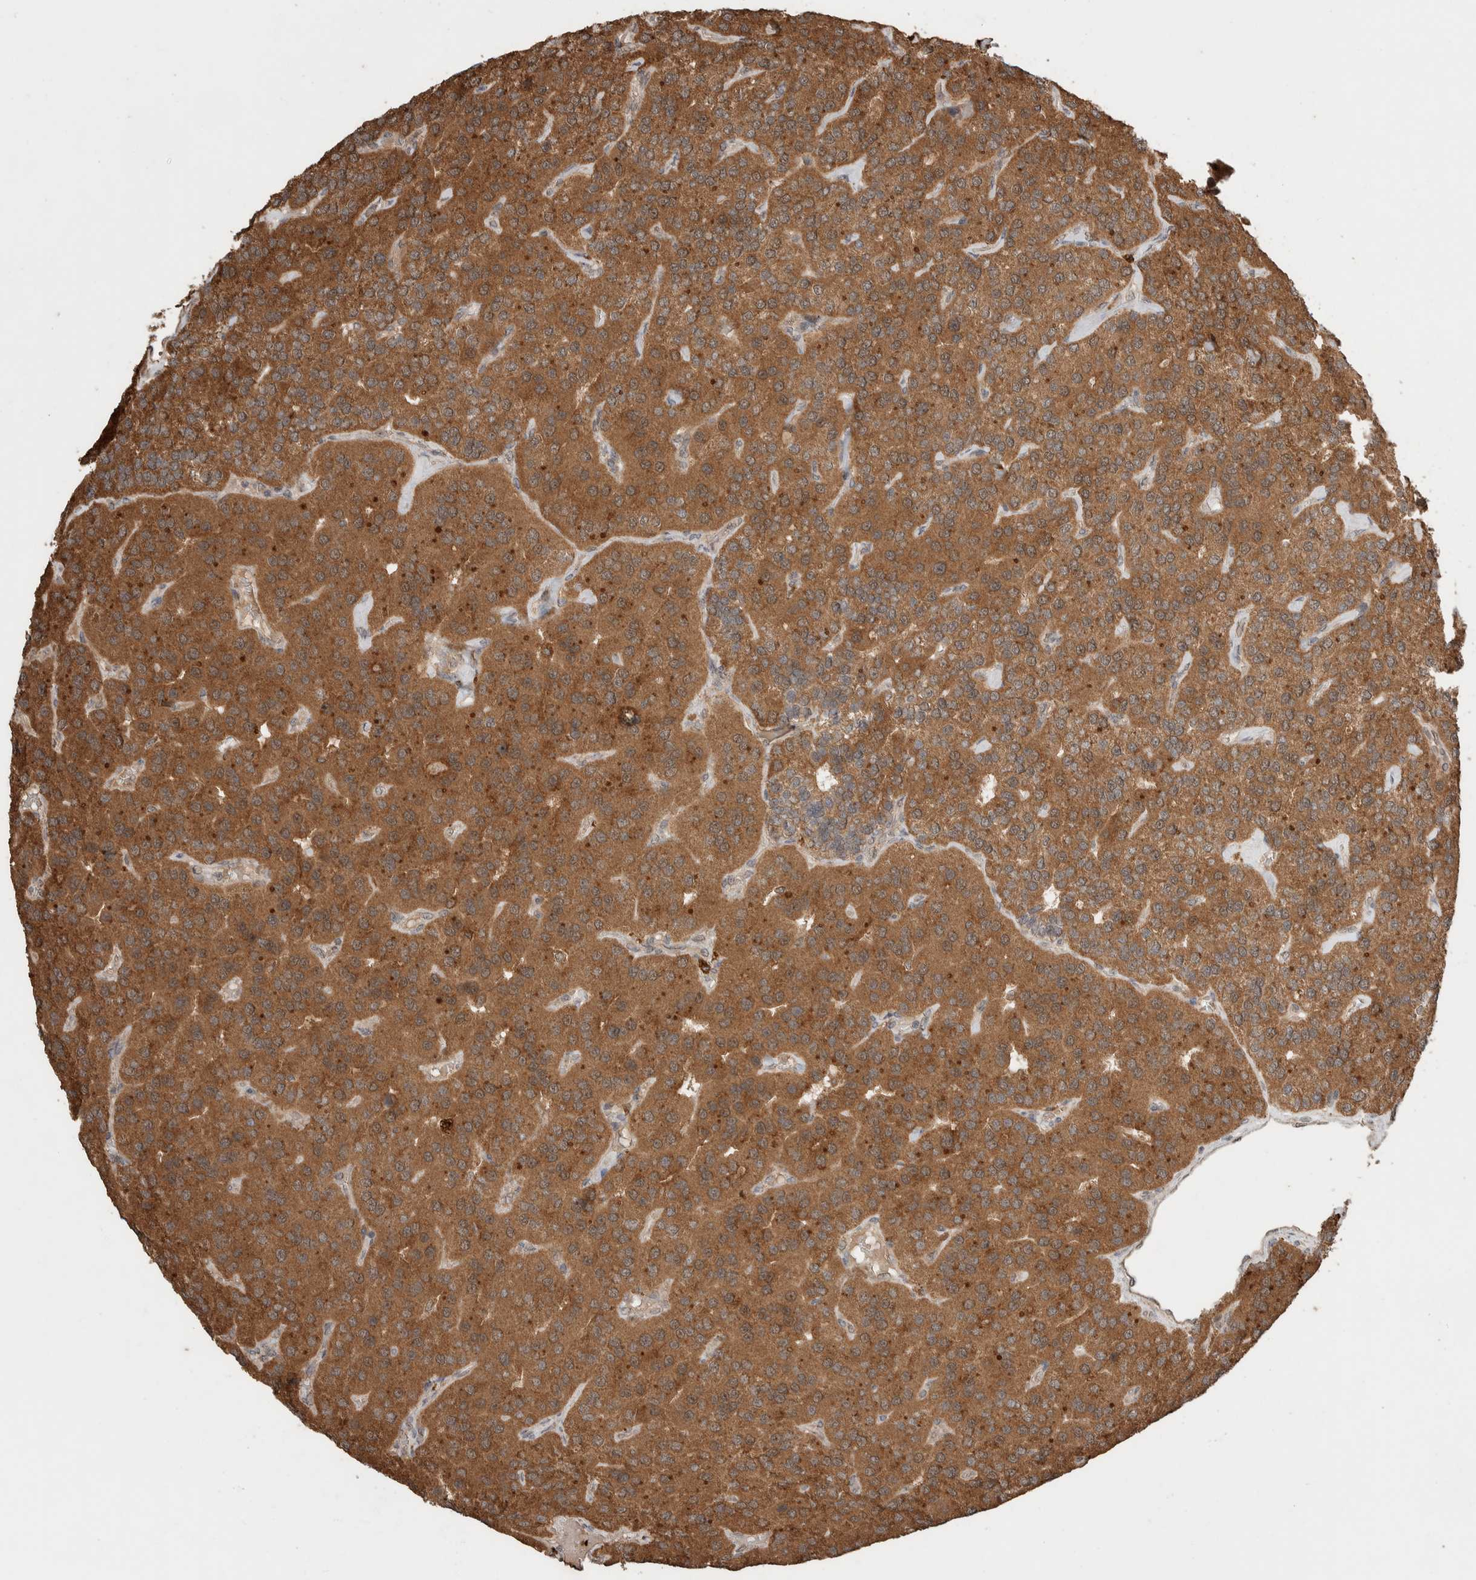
{"staining": {"intensity": "moderate", "quantity": ">75%", "location": "cytoplasmic/membranous"}, "tissue": "parathyroid gland", "cell_type": "Glandular cells", "image_type": "normal", "snomed": [{"axis": "morphology", "description": "Normal tissue, NOS"}, {"axis": "morphology", "description": "Adenoma, NOS"}, {"axis": "topography", "description": "Parathyroid gland"}], "caption": "Moderate cytoplasmic/membranous positivity is present in approximately >75% of glandular cells in normal parathyroid gland. The staining was performed using DAB, with brown indicating positive protein expression. Nuclei are stained blue with hematoxylin.", "gene": "KCNJ5", "patient": {"sex": "female", "age": 86}}